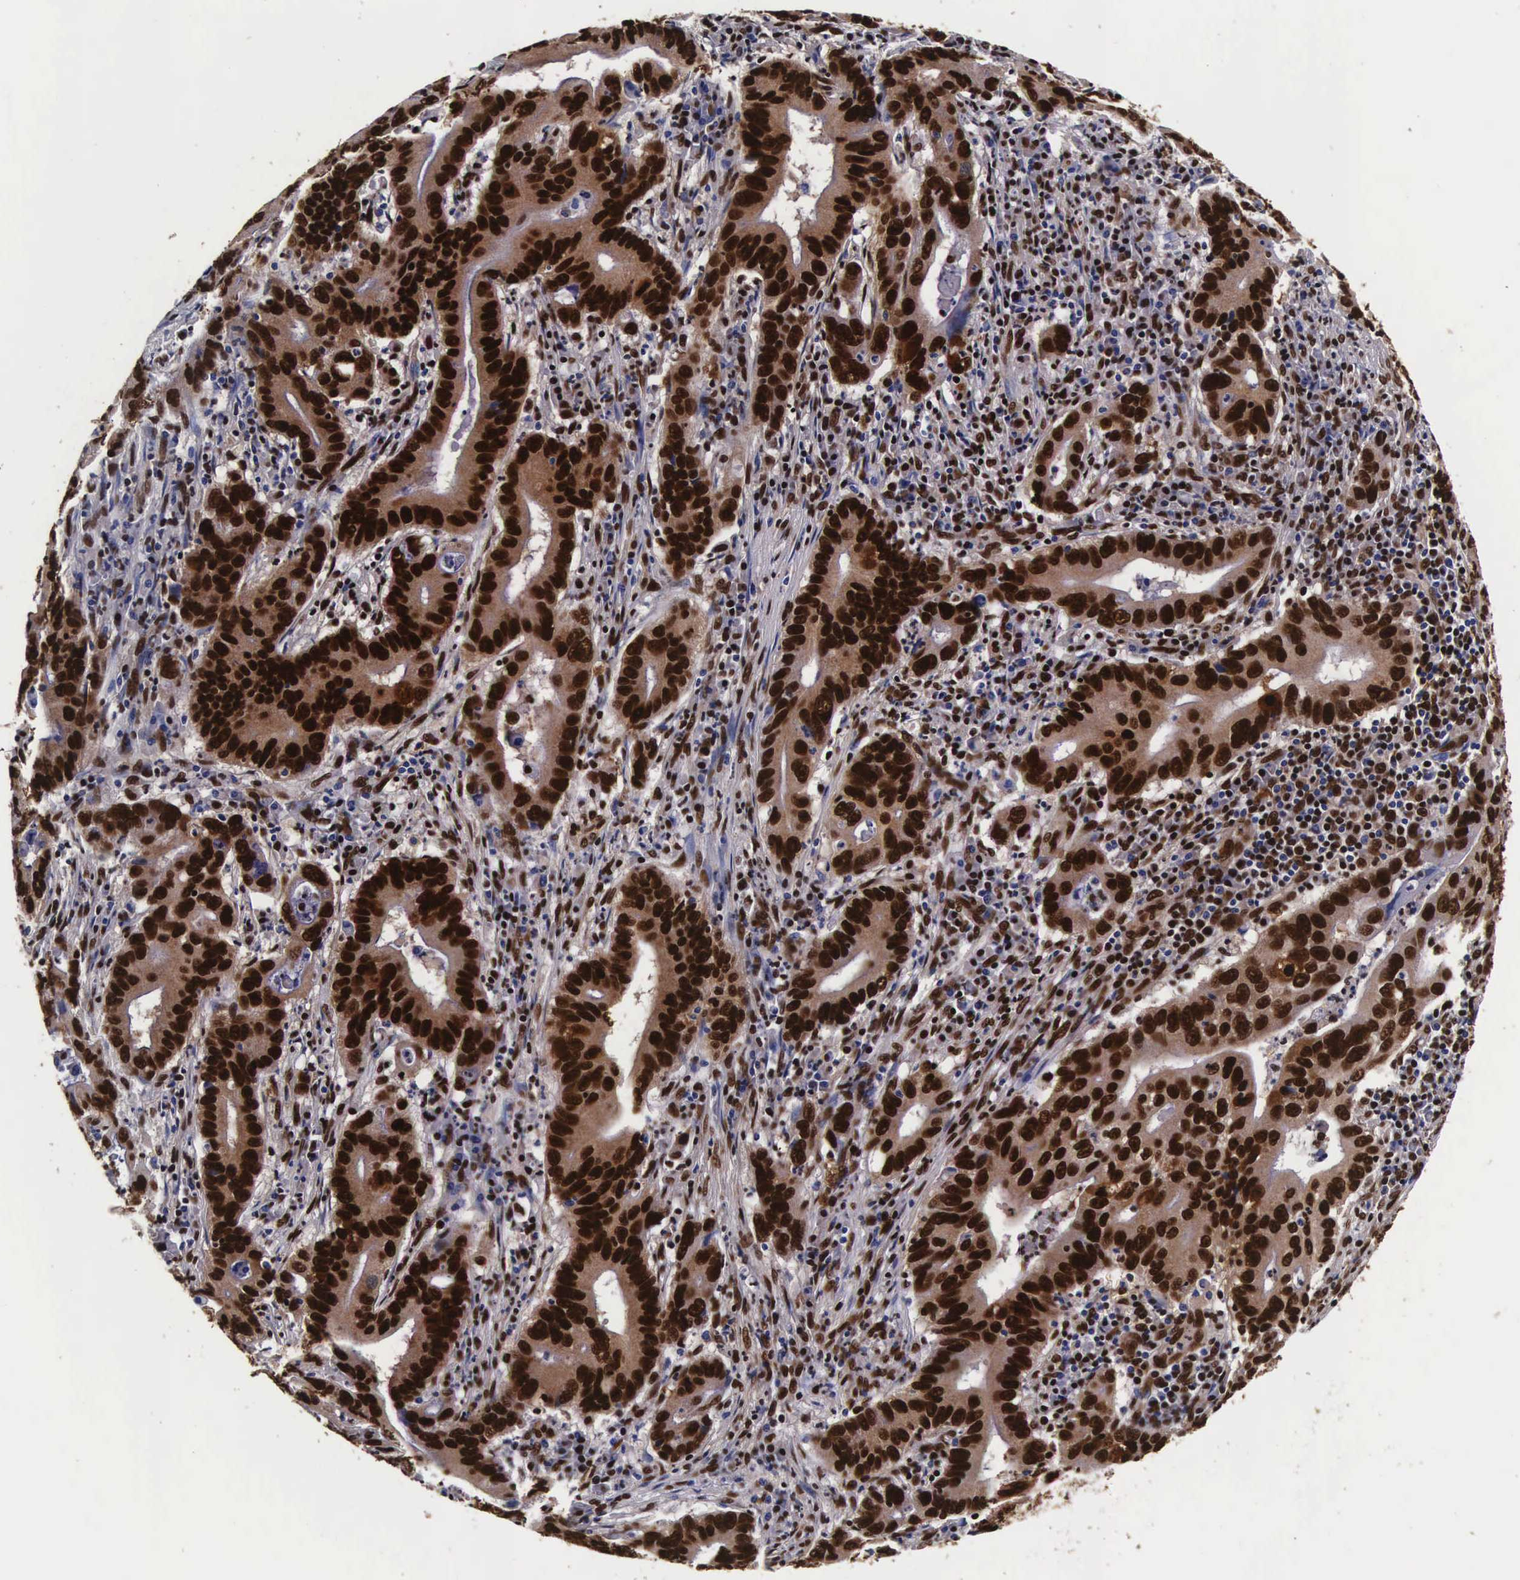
{"staining": {"intensity": "strong", "quantity": ">75%", "location": "cytoplasmic/membranous,nuclear"}, "tissue": "stomach cancer", "cell_type": "Tumor cells", "image_type": "cancer", "snomed": [{"axis": "morphology", "description": "Adenocarcinoma, NOS"}, {"axis": "topography", "description": "Stomach, upper"}], "caption": "DAB immunohistochemical staining of human adenocarcinoma (stomach) shows strong cytoplasmic/membranous and nuclear protein positivity in about >75% of tumor cells.", "gene": "PABPN1", "patient": {"sex": "male", "age": 63}}